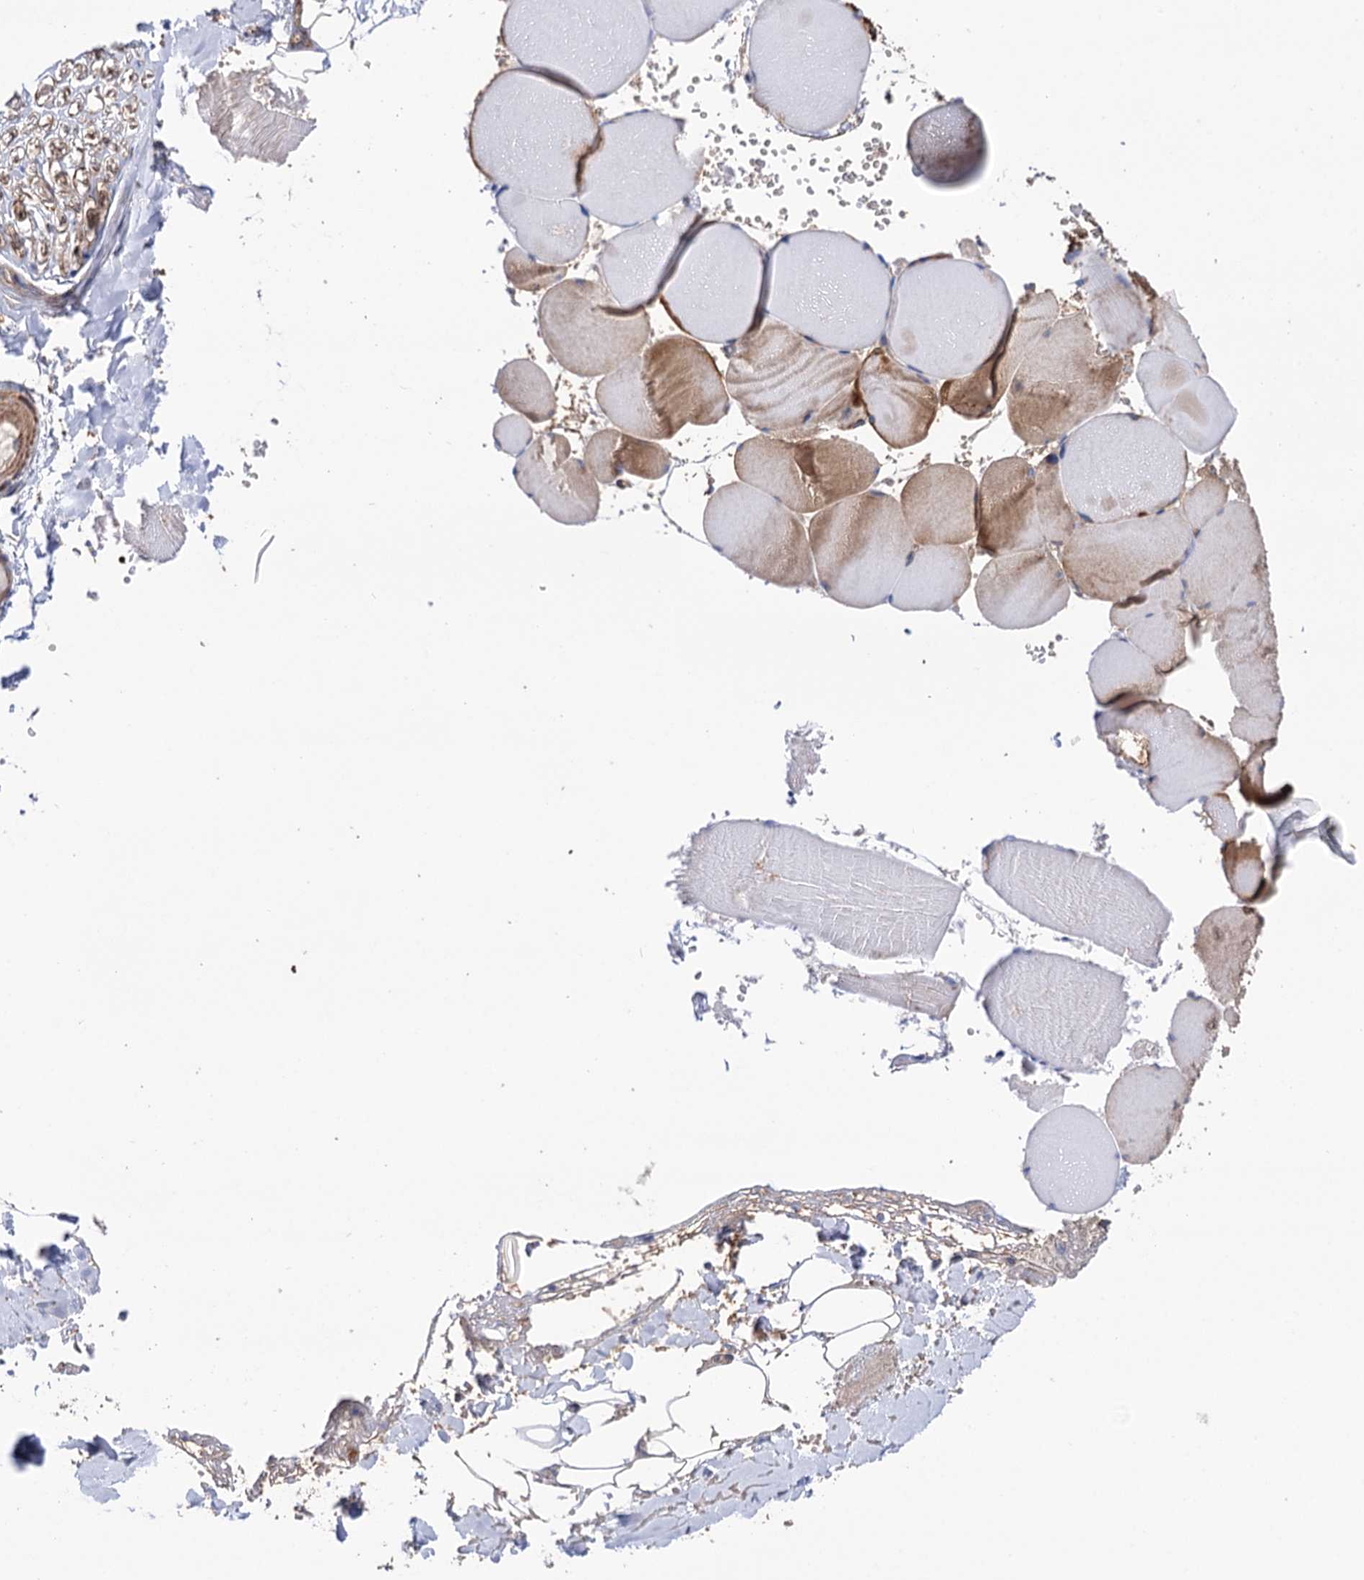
{"staining": {"intensity": "moderate", "quantity": ">75%", "location": "cytoplasmic/membranous"}, "tissue": "adipose tissue", "cell_type": "Adipocytes", "image_type": "normal", "snomed": [{"axis": "morphology", "description": "Normal tissue, NOS"}, {"axis": "topography", "description": "Skeletal muscle"}, {"axis": "topography", "description": "Peripheral nerve tissue"}], "caption": "Adipose tissue stained with immunohistochemistry (IHC) exhibits moderate cytoplasmic/membranous staining in approximately >75% of adipocytes.", "gene": "SUCLA2", "patient": {"sex": "female", "age": 55}}